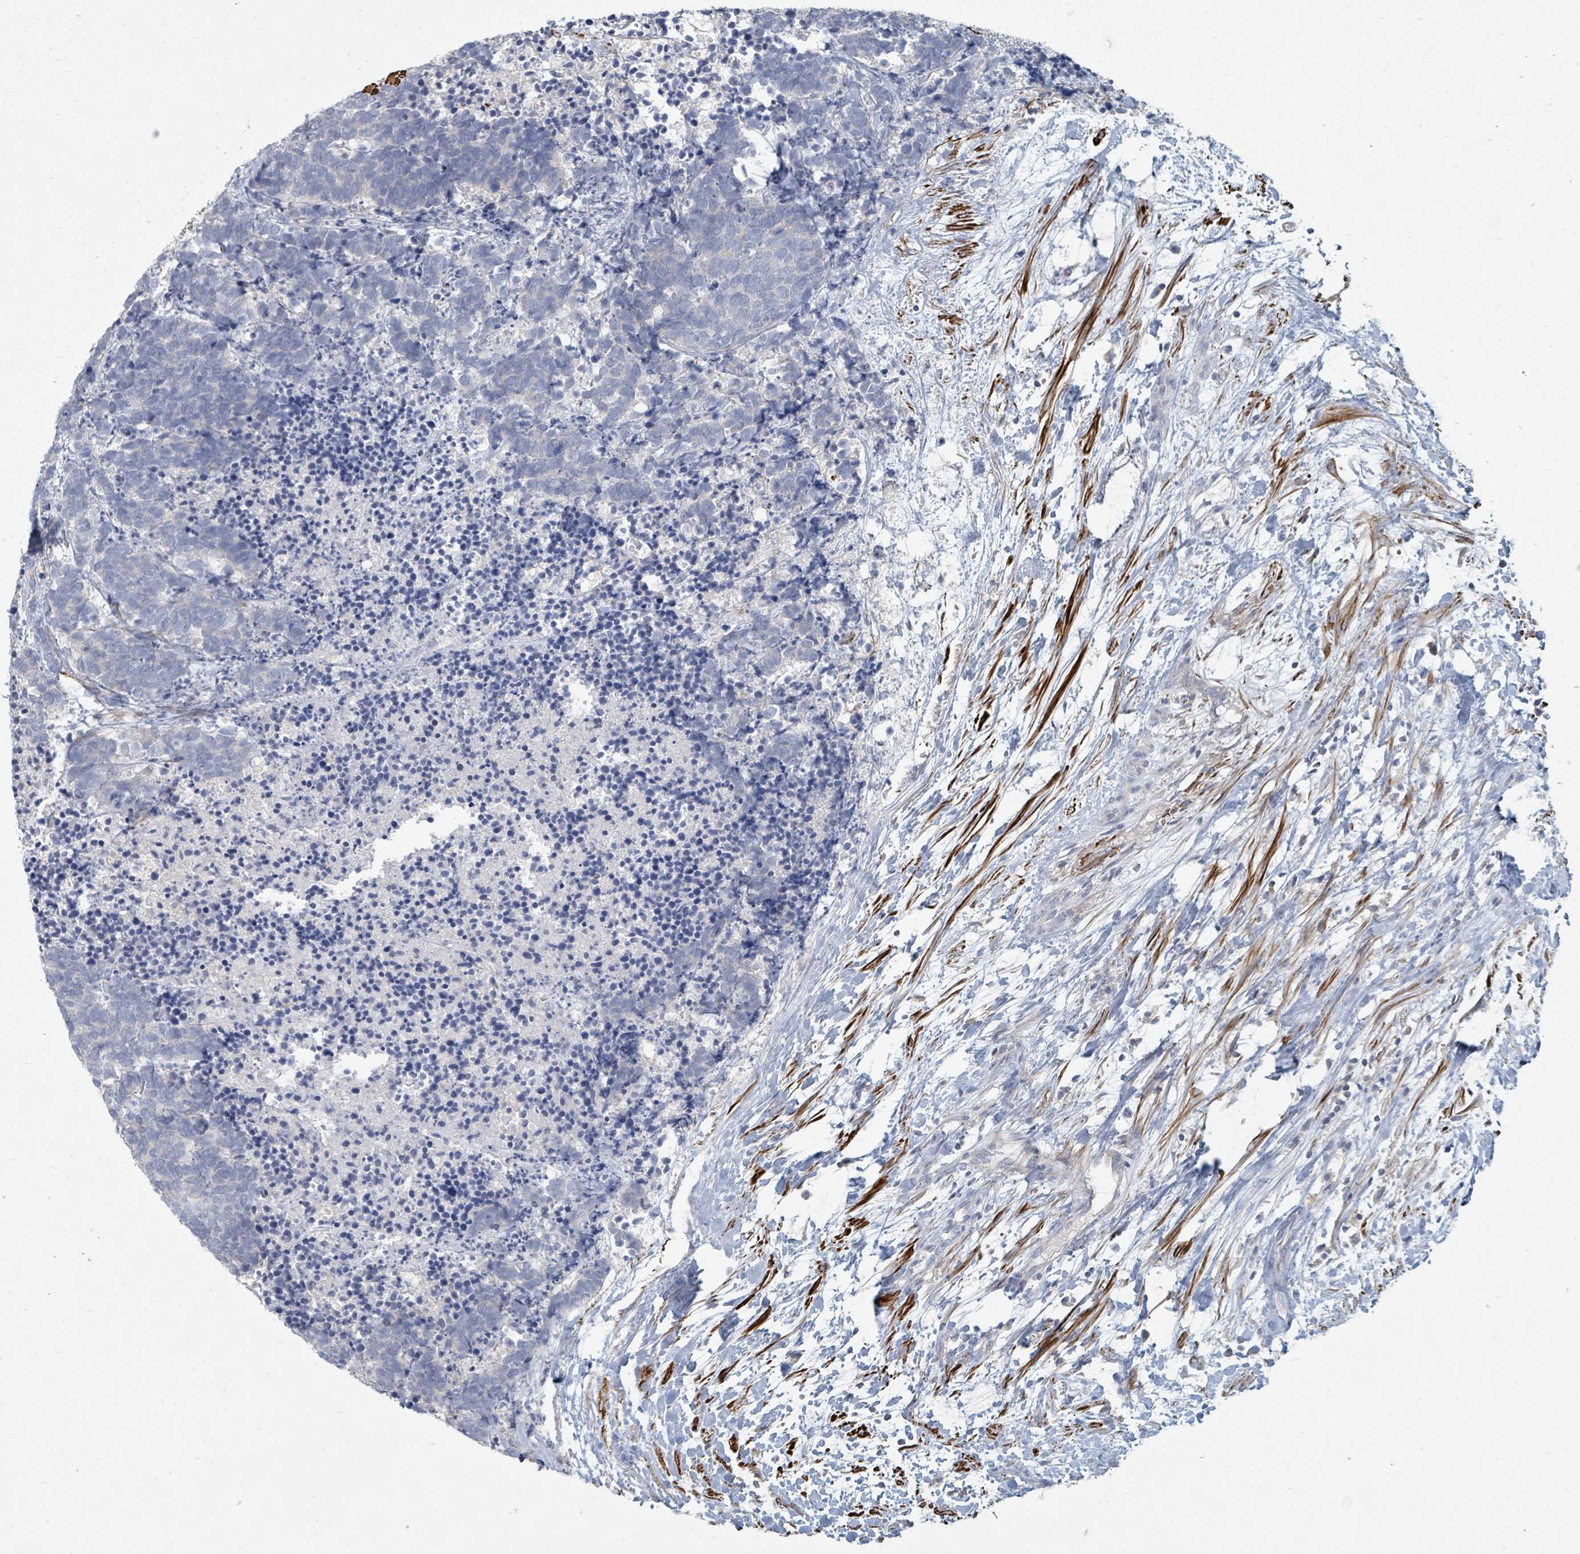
{"staining": {"intensity": "negative", "quantity": "none", "location": "none"}, "tissue": "carcinoid", "cell_type": "Tumor cells", "image_type": "cancer", "snomed": [{"axis": "morphology", "description": "Carcinoma, NOS"}, {"axis": "morphology", "description": "Carcinoid, malignant, NOS"}, {"axis": "topography", "description": "Prostate"}], "caption": "Tumor cells are negative for brown protein staining in carcinoid.", "gene": "ARGFX", "patient": {"sex": "male", "age": 57}}